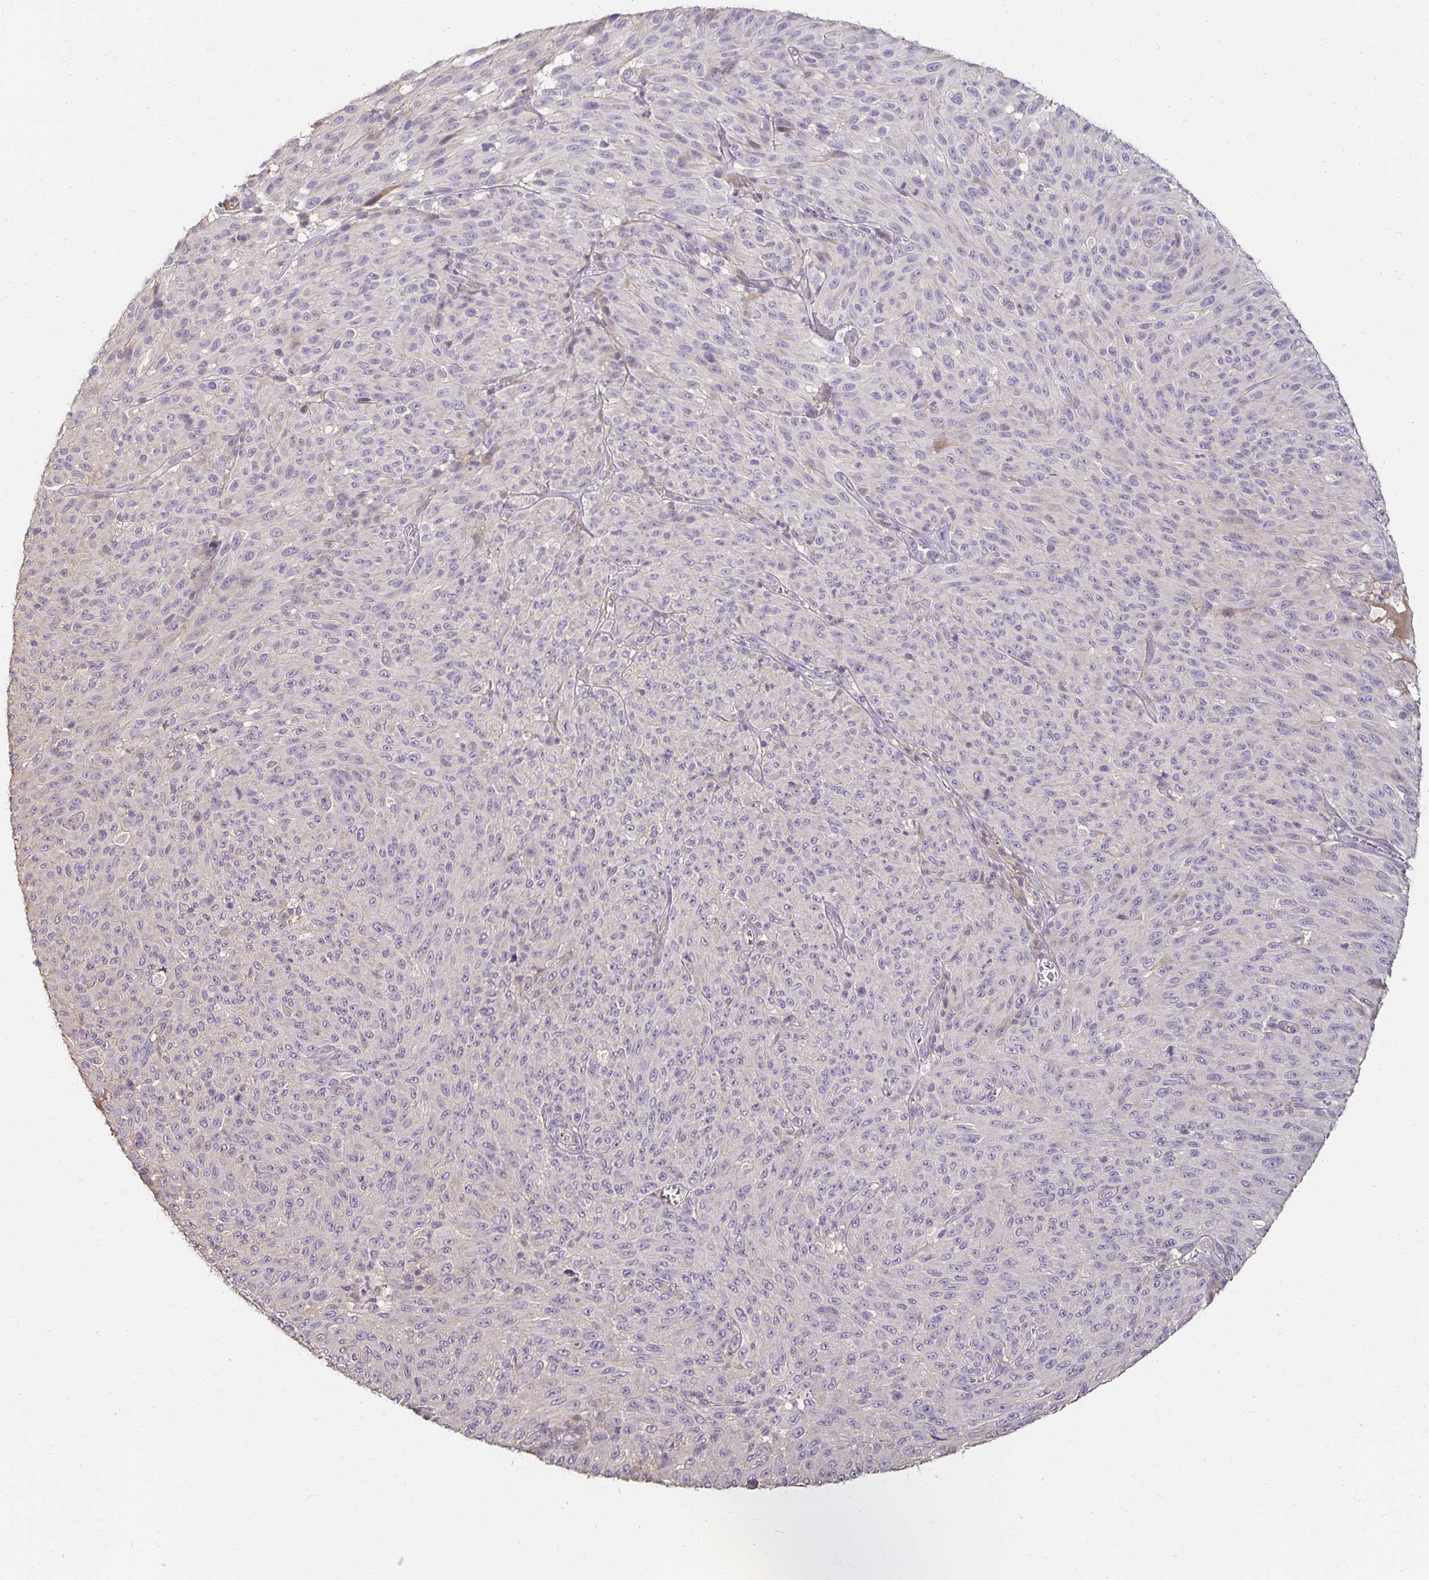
{"staining": {"intensity": "negative", "quantity": "none", "location": "none"}, "tissue": "melanoma", "cell_type": "Tumor cells", "image_type": "cancer", "snomed": [{"axis": "morphology", "description": "Malignant melanoma, NOS"}, {"axis": "topography", "description": "Skin"}], "caption": "The image demonstrates no staining of tumor cells in melanoma. (DAB (3,3'-diaminobenzidine) immunohistochemistry with hematoxylin counter stain).", "gene": "CST6", "patient": {"sex": "male", "age": 85}}